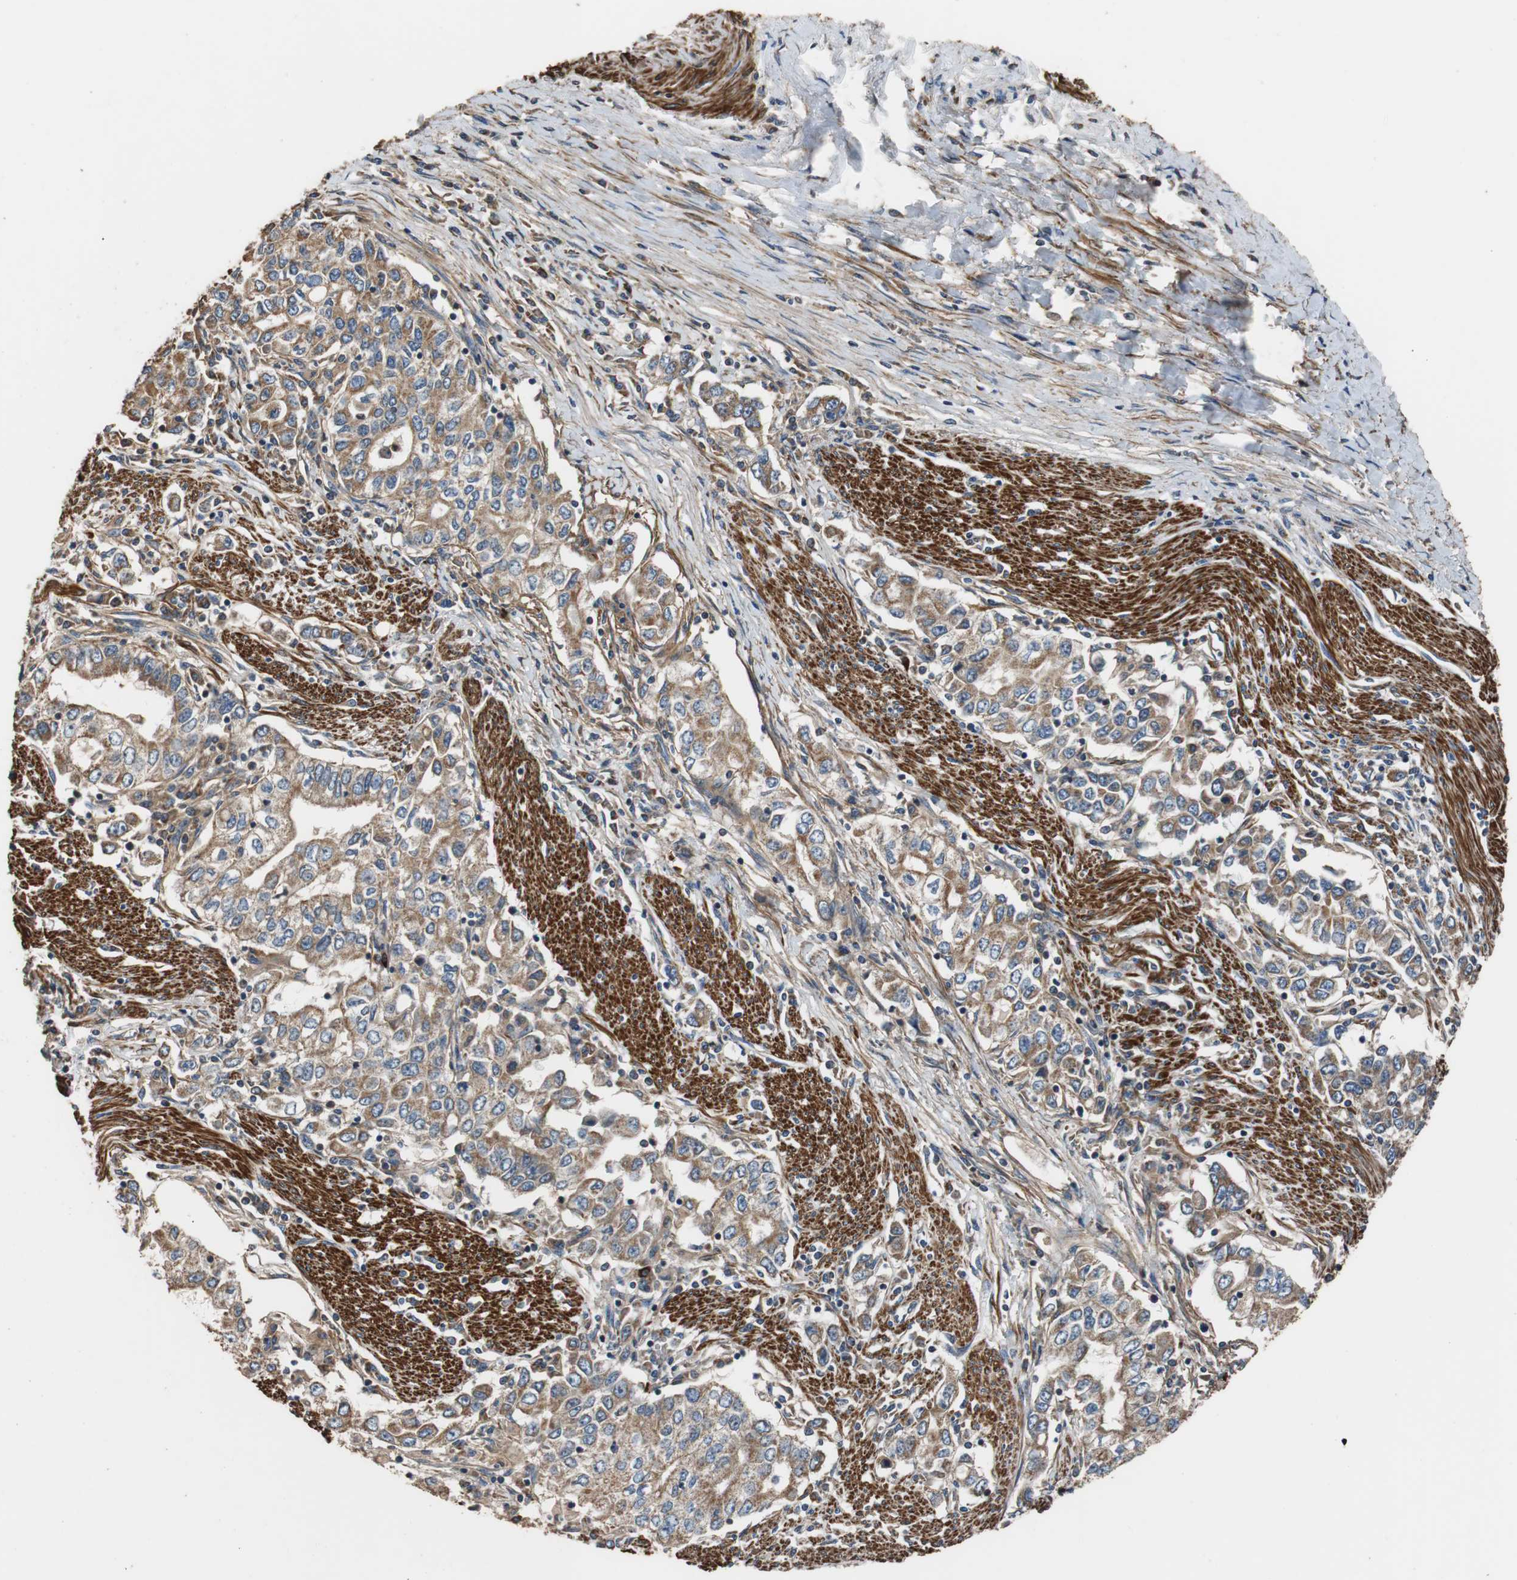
{"staining": {"intensity": "moderate", "quantity": ">75%", "location": "cytoplasmic/membranous"}, "tissue": "stomach cancer", "cell_type": "Tumor cells", "image_type": "cancer", "snomed": [{"axis": "morphology", "description": "Adenocarcinoma, NOS"}, {"axis": "topography", "description": "Stomach, lower"}], "caption": "The histopathology image demonstrates immunohistochemical staining of stomach cancer. There is moderate cytoplasmic/membranous positivity is present in about >75% of tumor cells.", "gene": "PITRM1", "patient": {"sex": "female", "age": 72}}